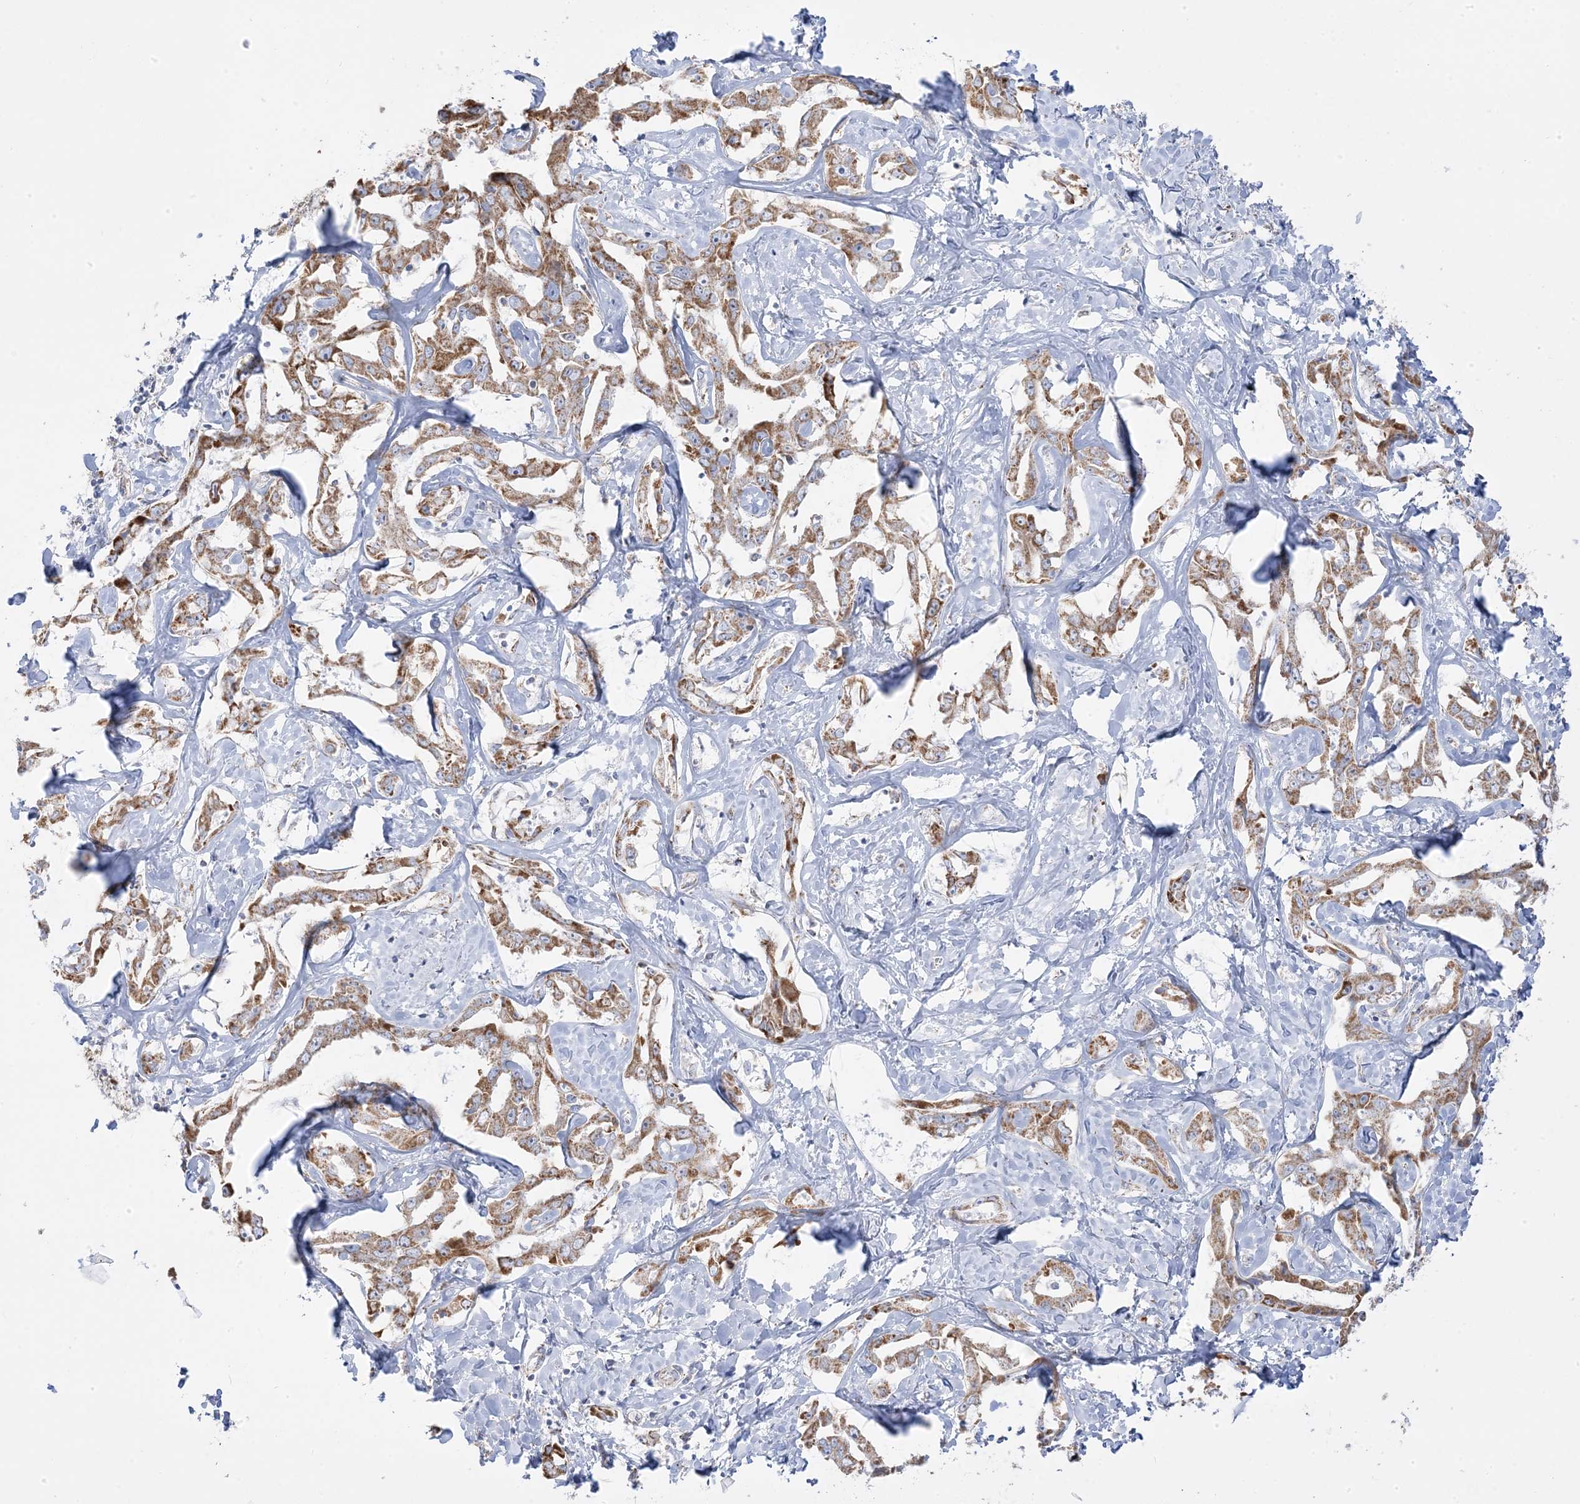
{"staining": {"intensity": "moderate", "quantity": ">75%", "location": "cytoplasmic/membranous"}, "tissue": "liver cancer", "cell_type": "Tumor cells", "image_type": "cancer", "snomed": [{"axis": "morphology", "description": "Cholangiocarcinoma"}, {"axis": "topography", "description": "Liver"}], "caption": "Brown immunohistochemical staining in human cholangiocarcinoma (liver) exhibits moderate cytoplasmic/membranous expression in about >75% of tumor cells.", "gene": "PCCB", "patient": {"sex": "male", "age": 59}}